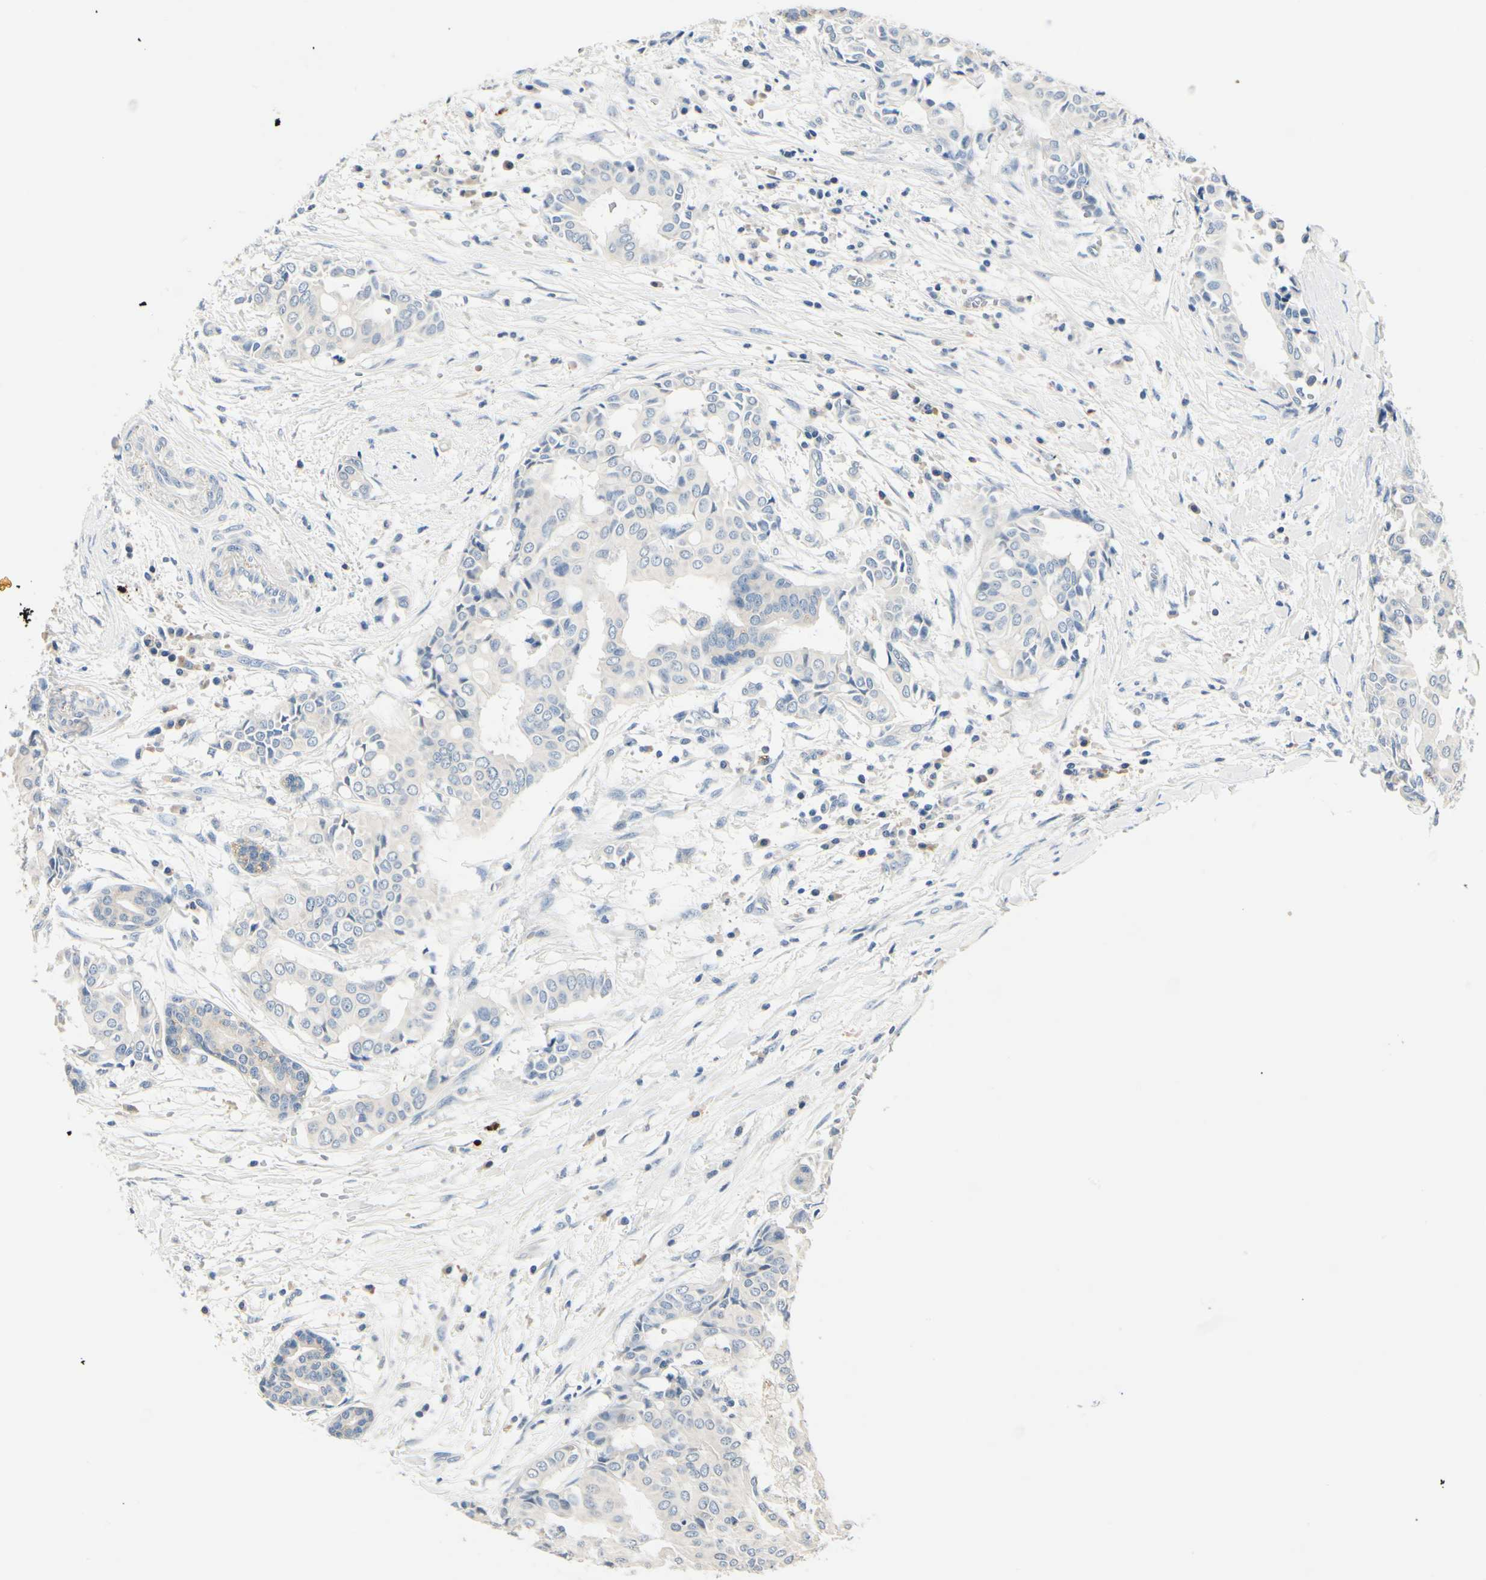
{"staining": {"intensity": "weak", "quantity": "25%-75%", "location": "cytoplasmic/membranous"}, "tissue": "head and neck cancer", "cell_type": "Tumor cells", "image_type": "cancer", "snomed": [{"axis": "morphology", "description": "Adenocarcinoma, NOS"}, {"axis": "topography", "description": "Salivary gland"}, {"axis": "topography", "description": "Head-Neck"}], "caption": "About 25%-75% of tumor cells in head and neck cancer display weak cytoplasmic/membranous protein positivity as visualized by brown immunohistochemical staining.", "gene": "TGFBR3", "patient": {"sex": "female", "age": 59}}